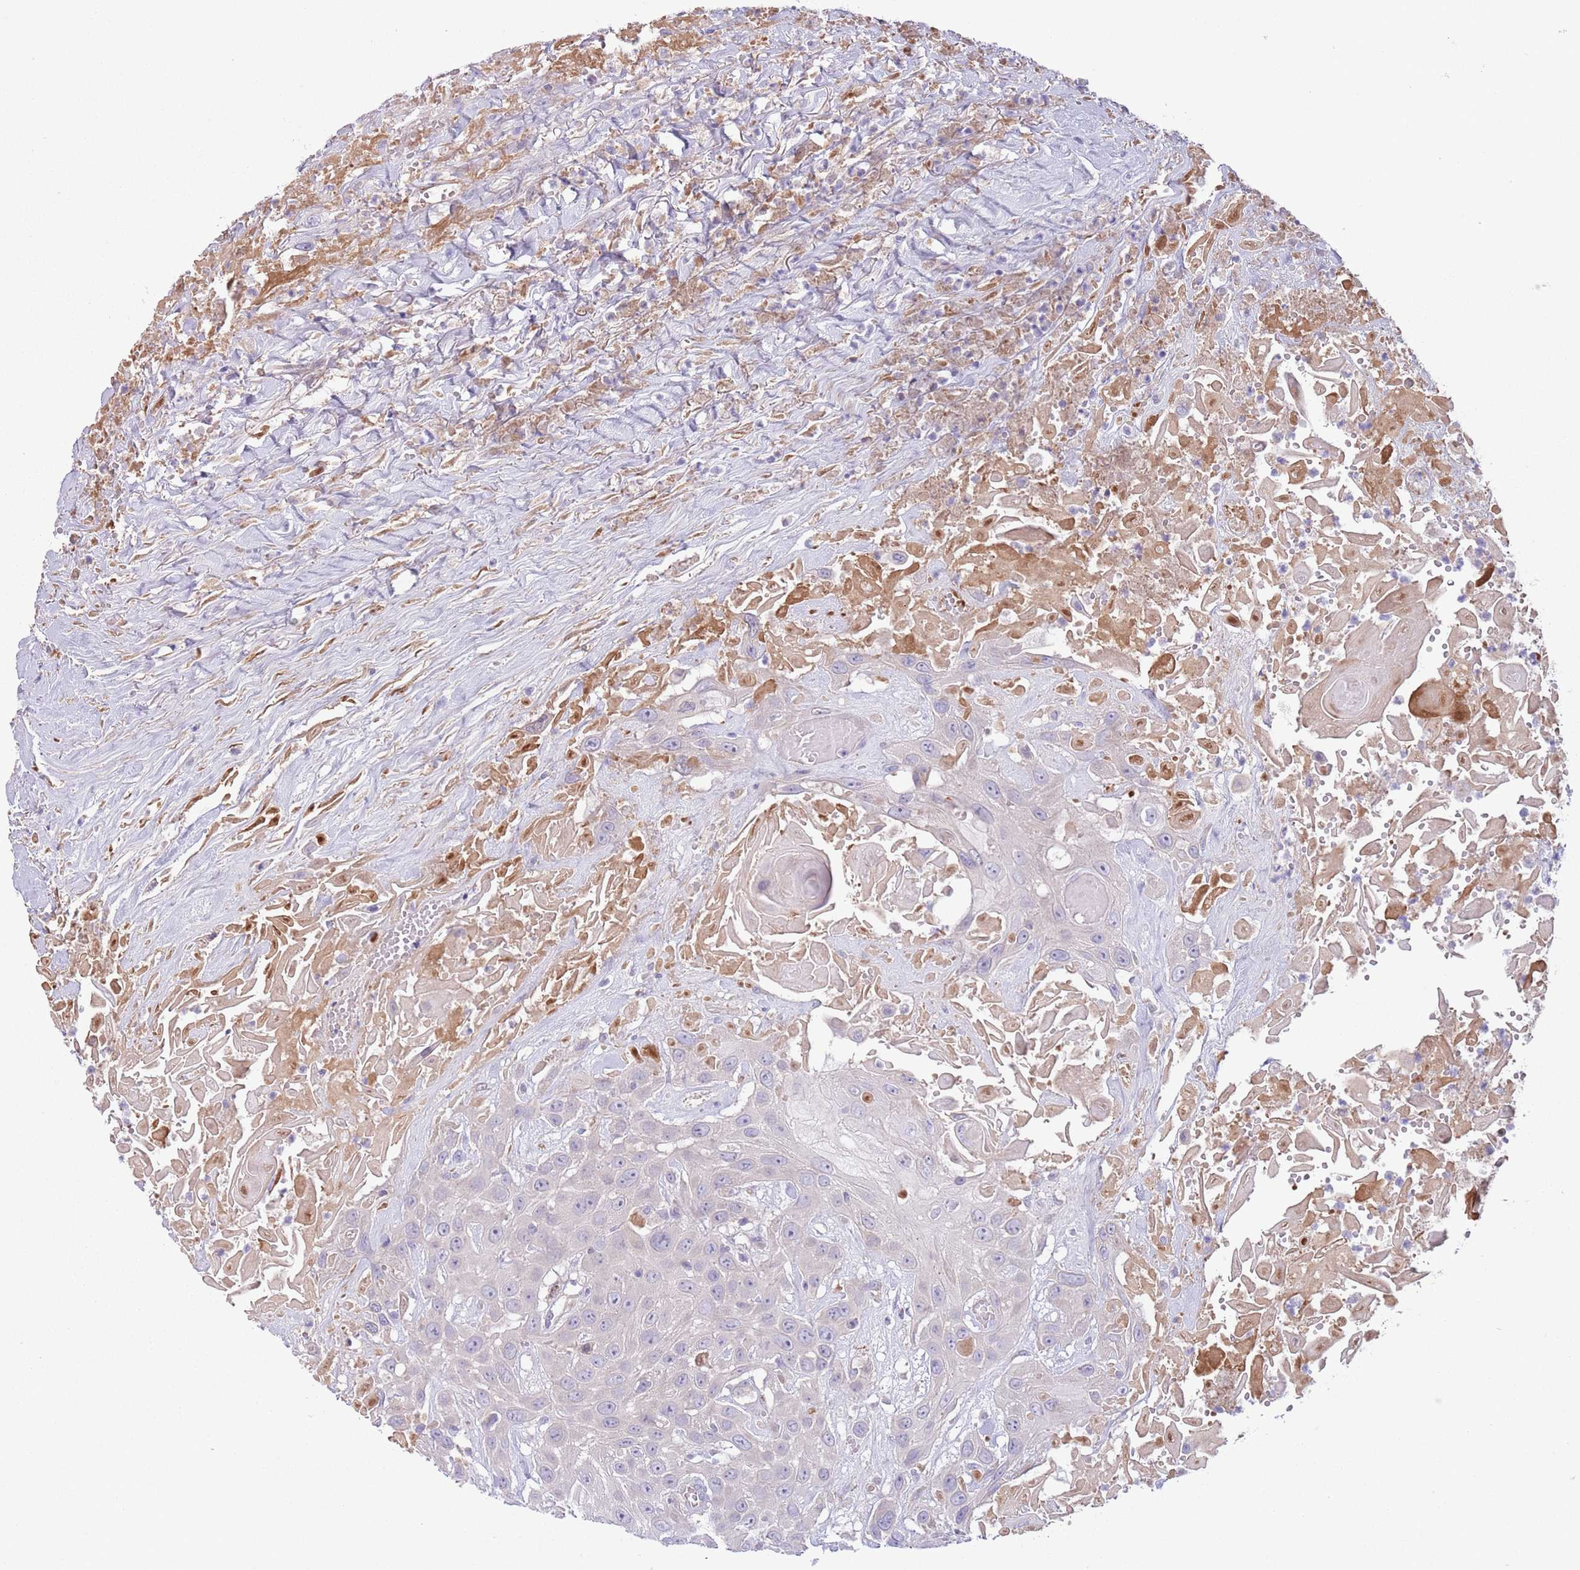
{"staining": {"intensity": "negative", "quantity": "none", "location": "none"}, "tissue": "head and neck cancer", "cell_type": "Tumor cells", "image_type": "cancer", "snomed": [{"axis": "morphology", "description": "Squamous cell carcinoma, NOS"}, {"axis": "topography", "description": "Head-Neck"}], "caption": "DAB immunohistochemical staining of human head and neck cancer (squamous cell carcinoma) reveals no significant positivity in tumor cells.", "gene": "CFH", "patient": {"sex": "male", "age": 81}}